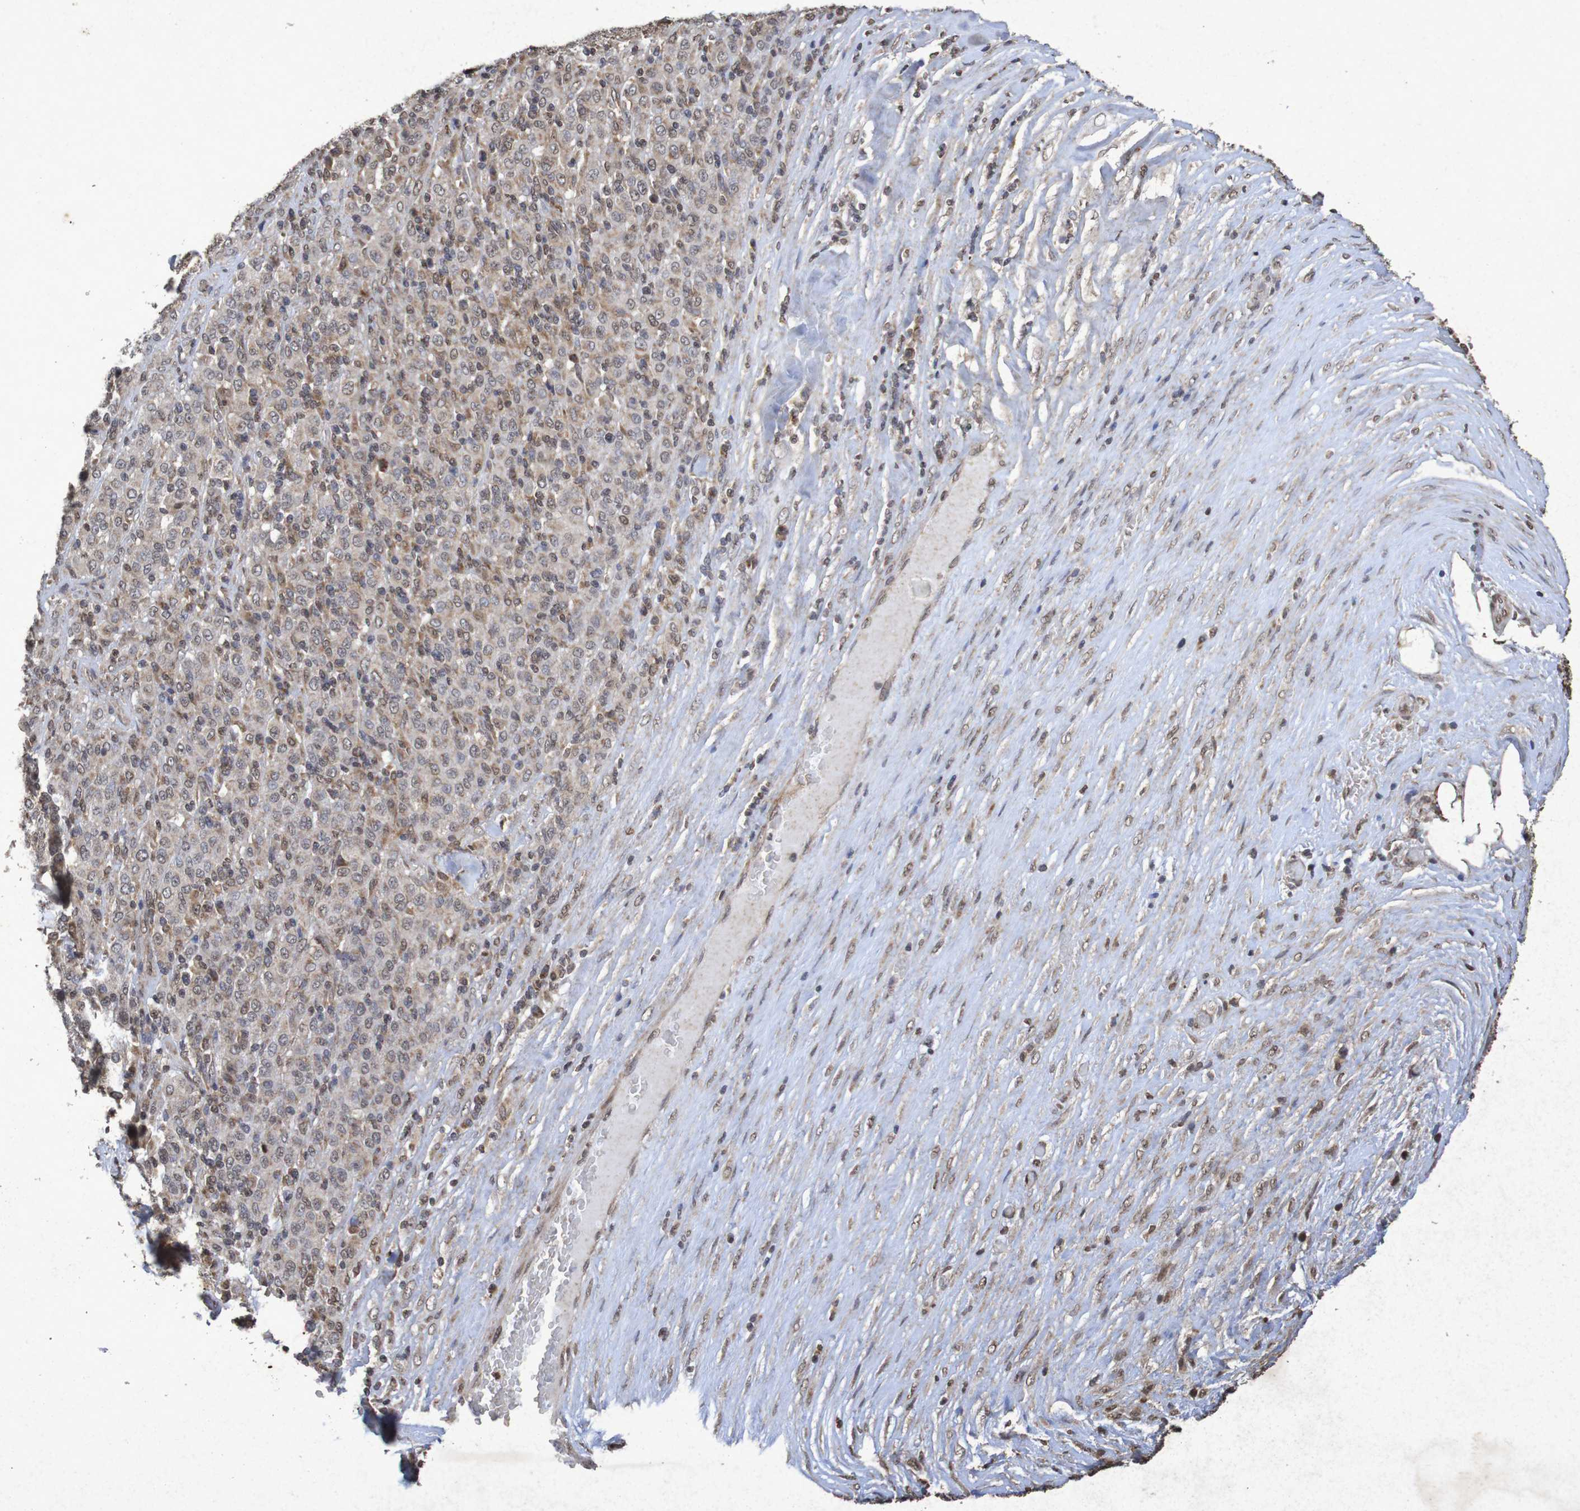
{"staining": {"intensity": "moderate", "quantity": "<25%", "location": "cytoplasmic/membranous,nuclear"}, "tissue": "melanoma", "cell_type": "Tumor cells", "image_type": "cancer", "snomed": [{"axis": "morphology", "description": "Malignant melanoma, Metastatic site"}, {"axis": "topography", "description": "Pancreas"}], "caption": "The micrograph demonstrates staining of malignant melanoma (metastatic site), revealing moderate cytoplasmic/membranous and nuclear protein positivity (brown color) within tumor cells. The staining was performed using DAB to visualize the protein expression in brown, while the nuclei were stained in blue with hematoxylin (Magnification: 20x).", "gene": "GUCY1A2", "patient": {"sex": "female", "age": 30}}